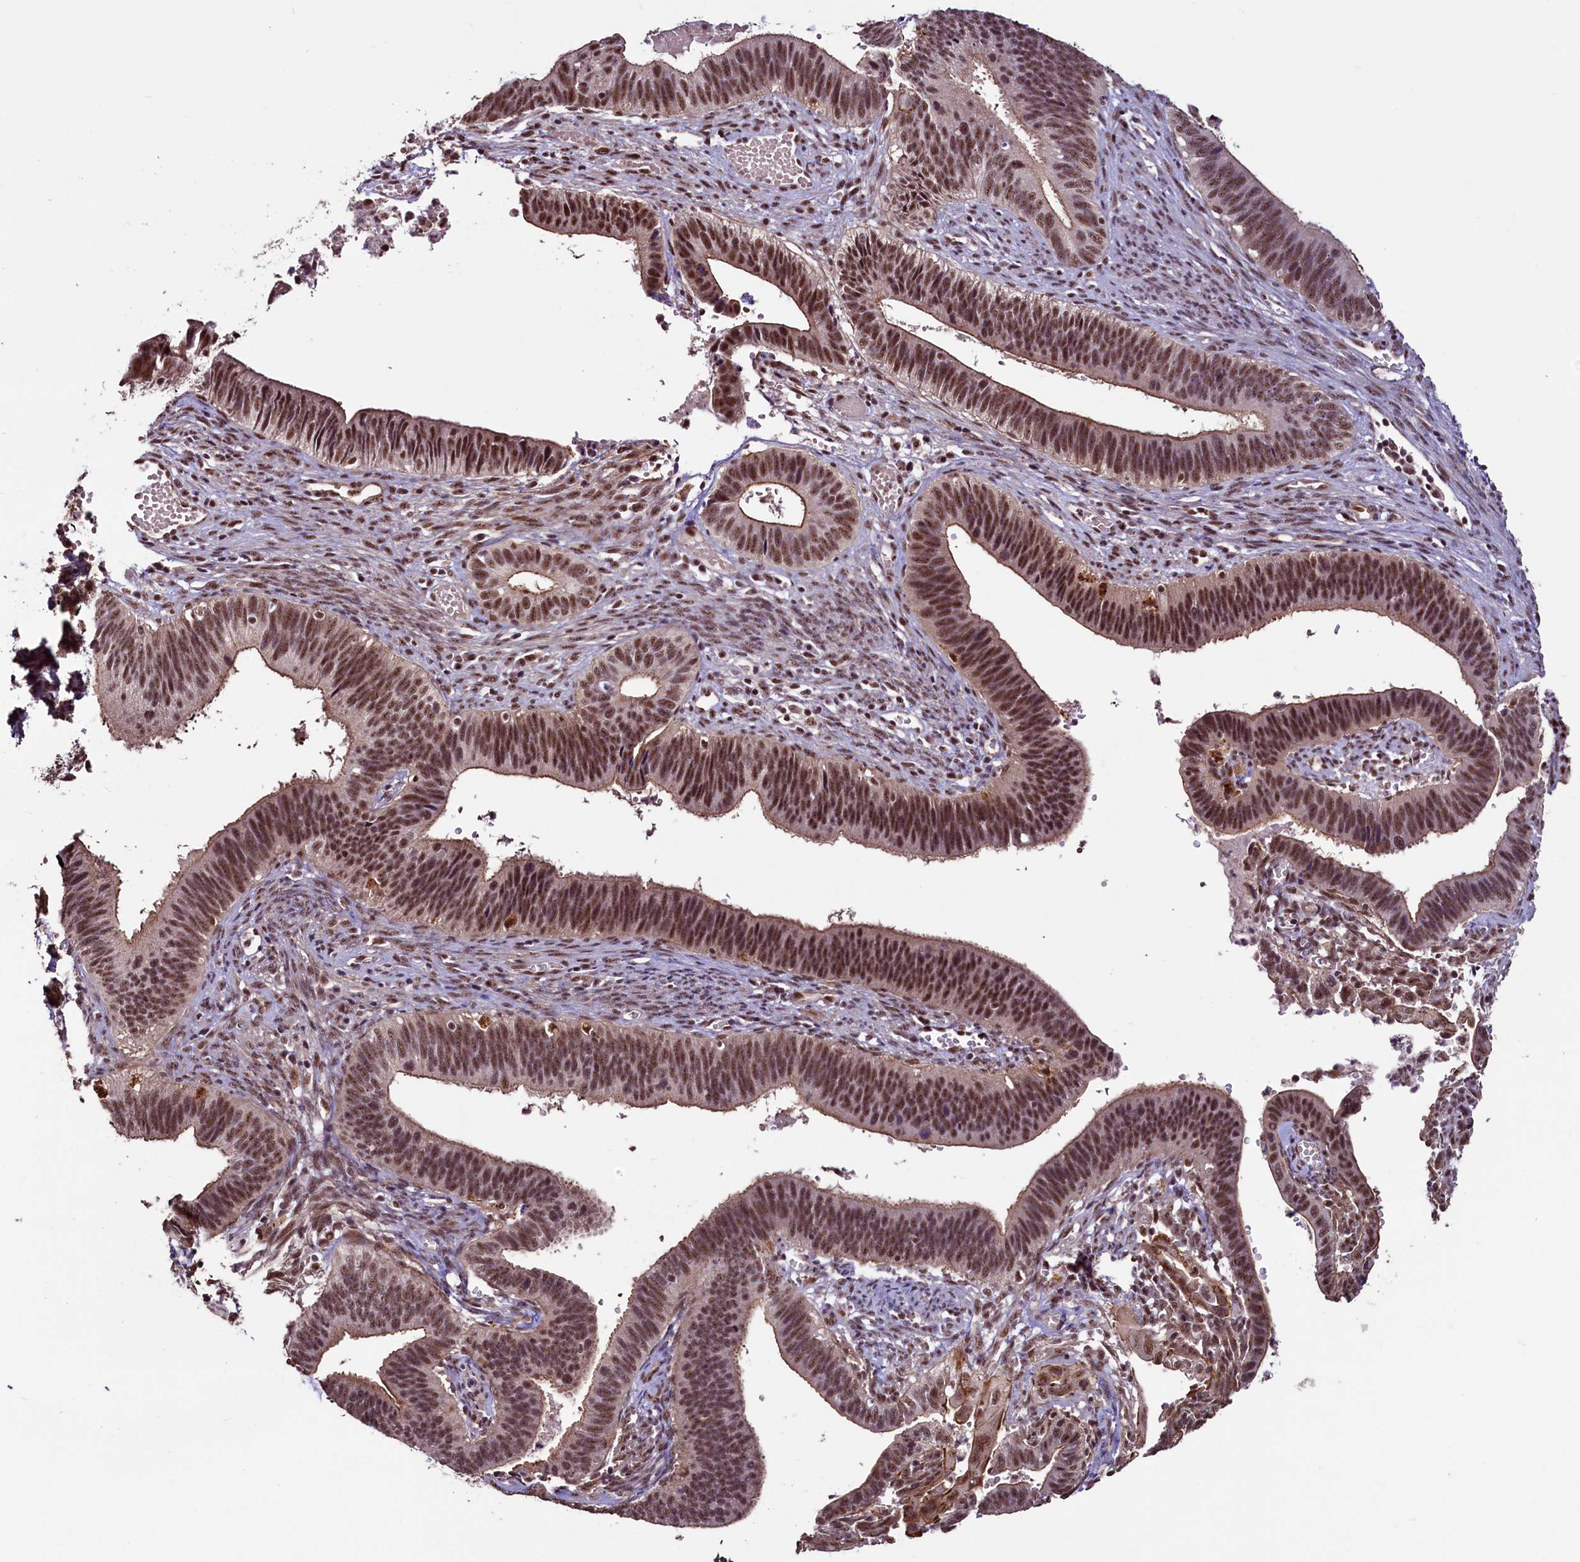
{"staining": {"intensity": "moderate", "quantity": ">75%", "location": "cytoplasmic/membranous,nuclear"}, "tissue": "cervical cancer", "cell_type": "Tumor cells", "image_type": "cancer", "snomed": [{"axis": "morphology", "description": "Adenocarcinoma, NOS"}, {"axis": "topography", "description": "Cervix"}], "caption": "The micrograph shows staining of adenocarcinoma (cervical), revealing moderate cytoplasmic/membranous and nuclear protein positivity (brown color) within tumor cells. (Brightfield microscopy of DAB IHC at high magnification).", "gene": "SFSWAP", "patient": {"sex": "female", "age": 42}}